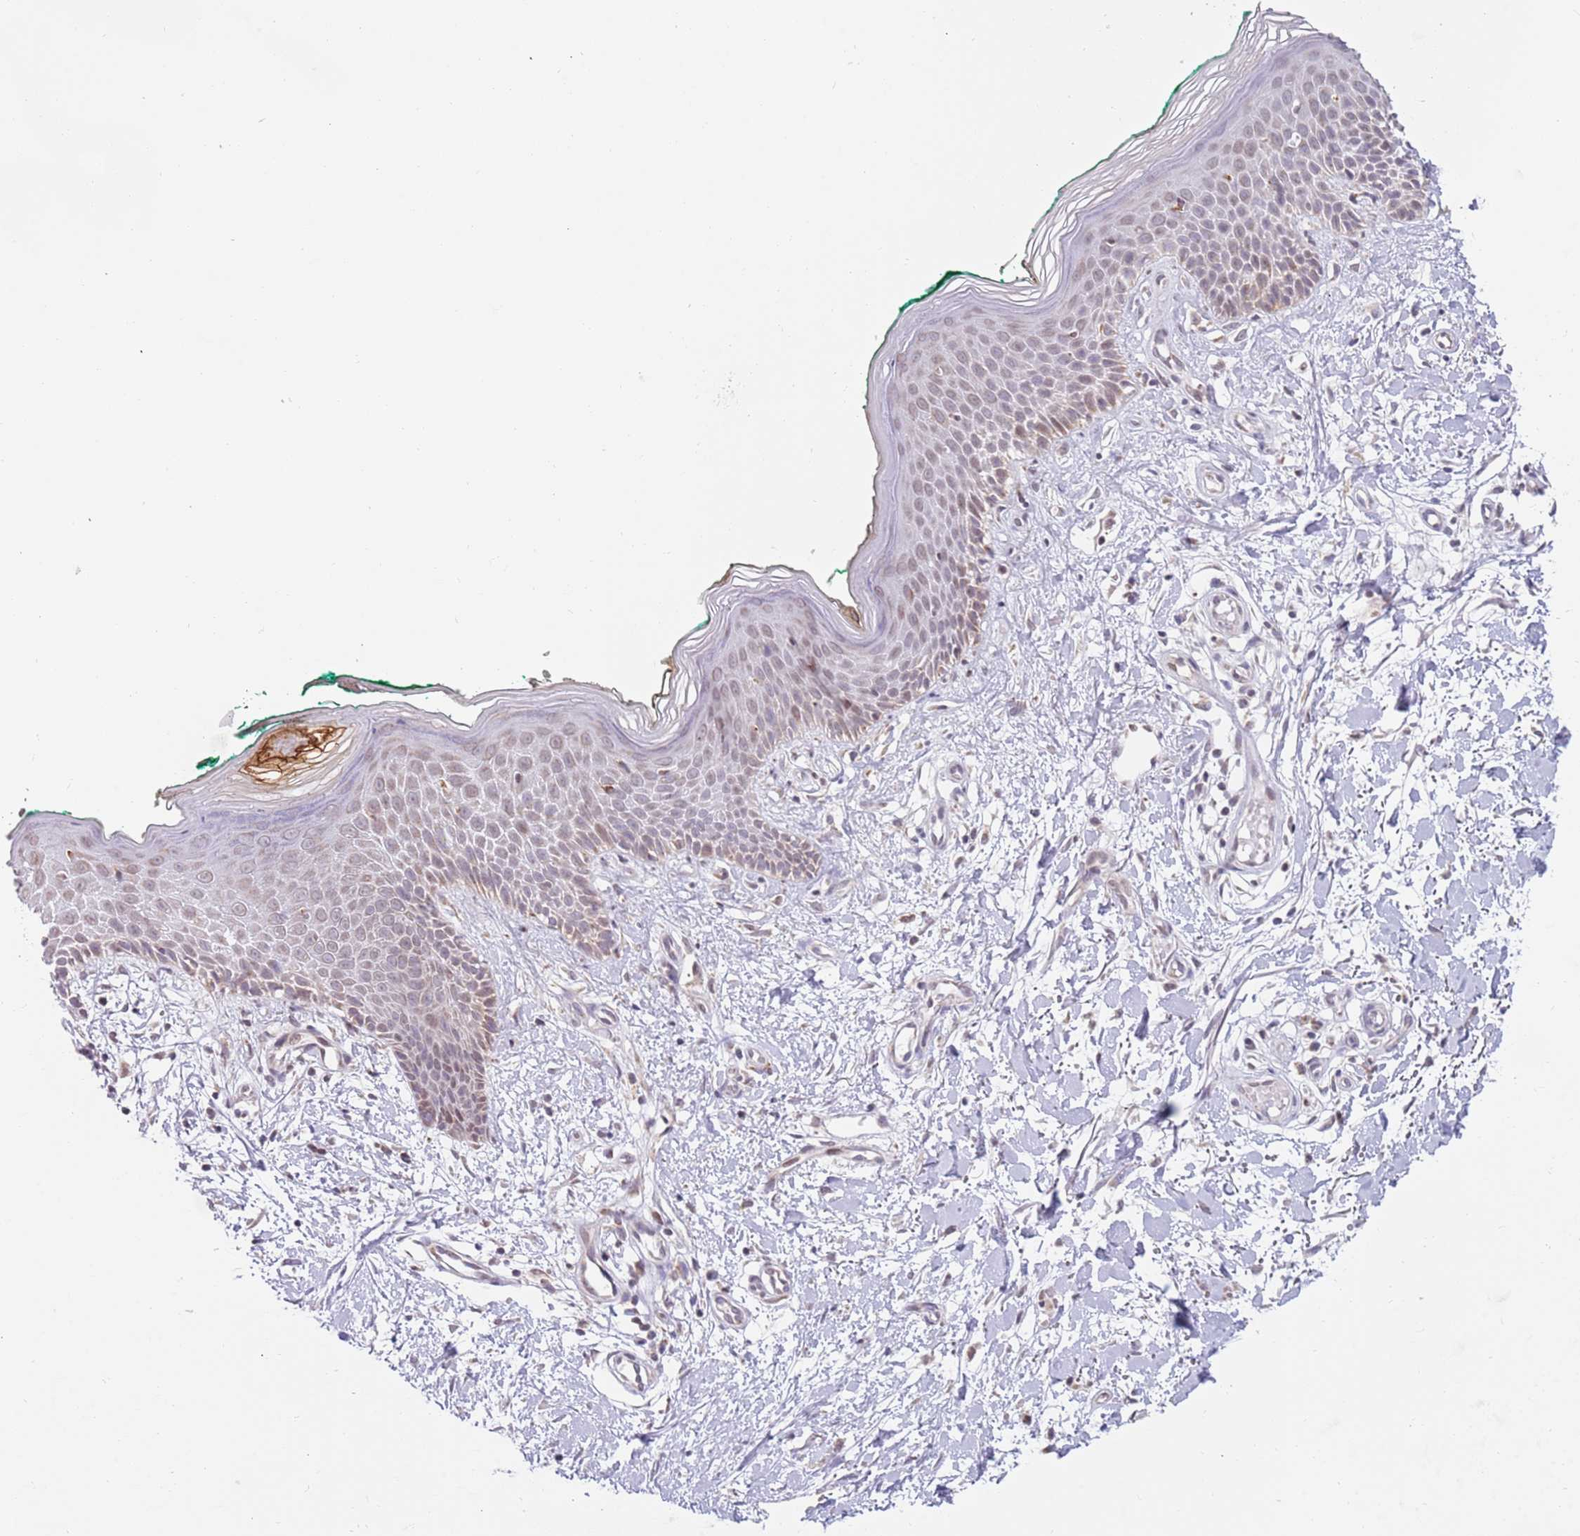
{"staining": {"intensity": "moderate", "quantity": ">75%", "location": "cytoplasmic/membranous"}, "tissue": "skin", "cell_type": "Fibroblasts", "image_type": "normal", "snomed": [{"axis": "morphology", "description": "Normal tissue, NOS"}, {"axis": "morphology", "description": "Malignant melanoma, NOS"}, {"axis": "topography", "description": "Skin"}], "caption": "Human skin stained with a brown dye exhibits moderate cytoplasmic/membranous positive staining in approximately >75% of fibroblasts.", "gene": "TIMM13", "patient": {"sex": "male", "age": 62}}